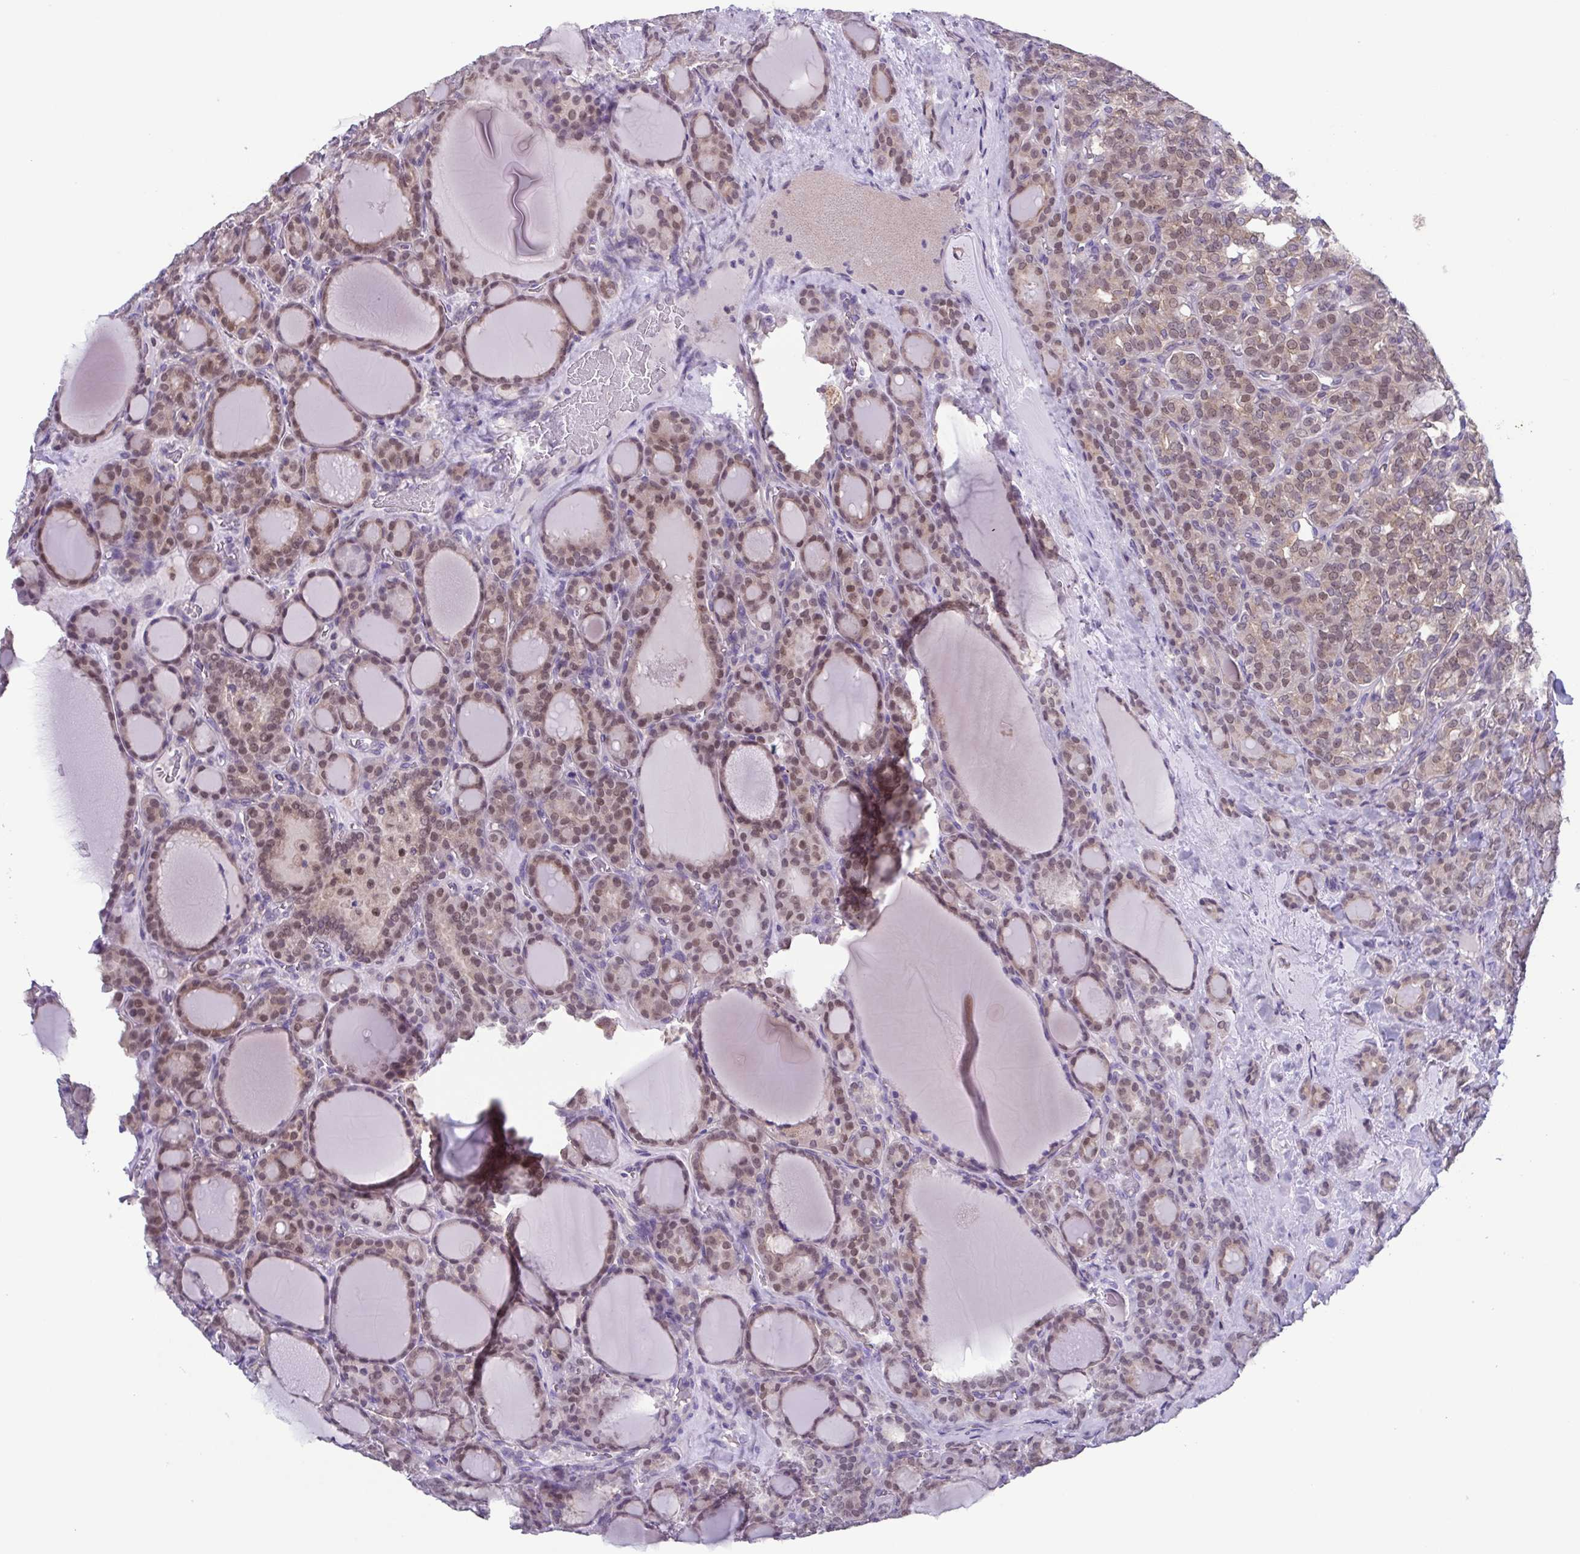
{"staining": {"intensity": "weak", "quantity": ">75%", "location": "nuclear"}, "tissue": "thyroid cancer", "cell_type": "Tumor cells", "image_type": "cancer", "snomed": [{"axis": "morphology", "description": "Normal tissue, NOS"}, {"axis": "morphology", "description": "Follicular adenoma carcinoma, NOS"}, {"axis": "topography", "description": "Thyroid gland"}], "caption": "Immunohistochemistry image of human thyroid follicular adenoma carcinoma stained for a protein (brown), which demonstrates low levels of weak nuclear staining in approximately >75% of tumor cells.", "gene": "UBE2Q1", "patient": {"sex": "female", "age": 31}}